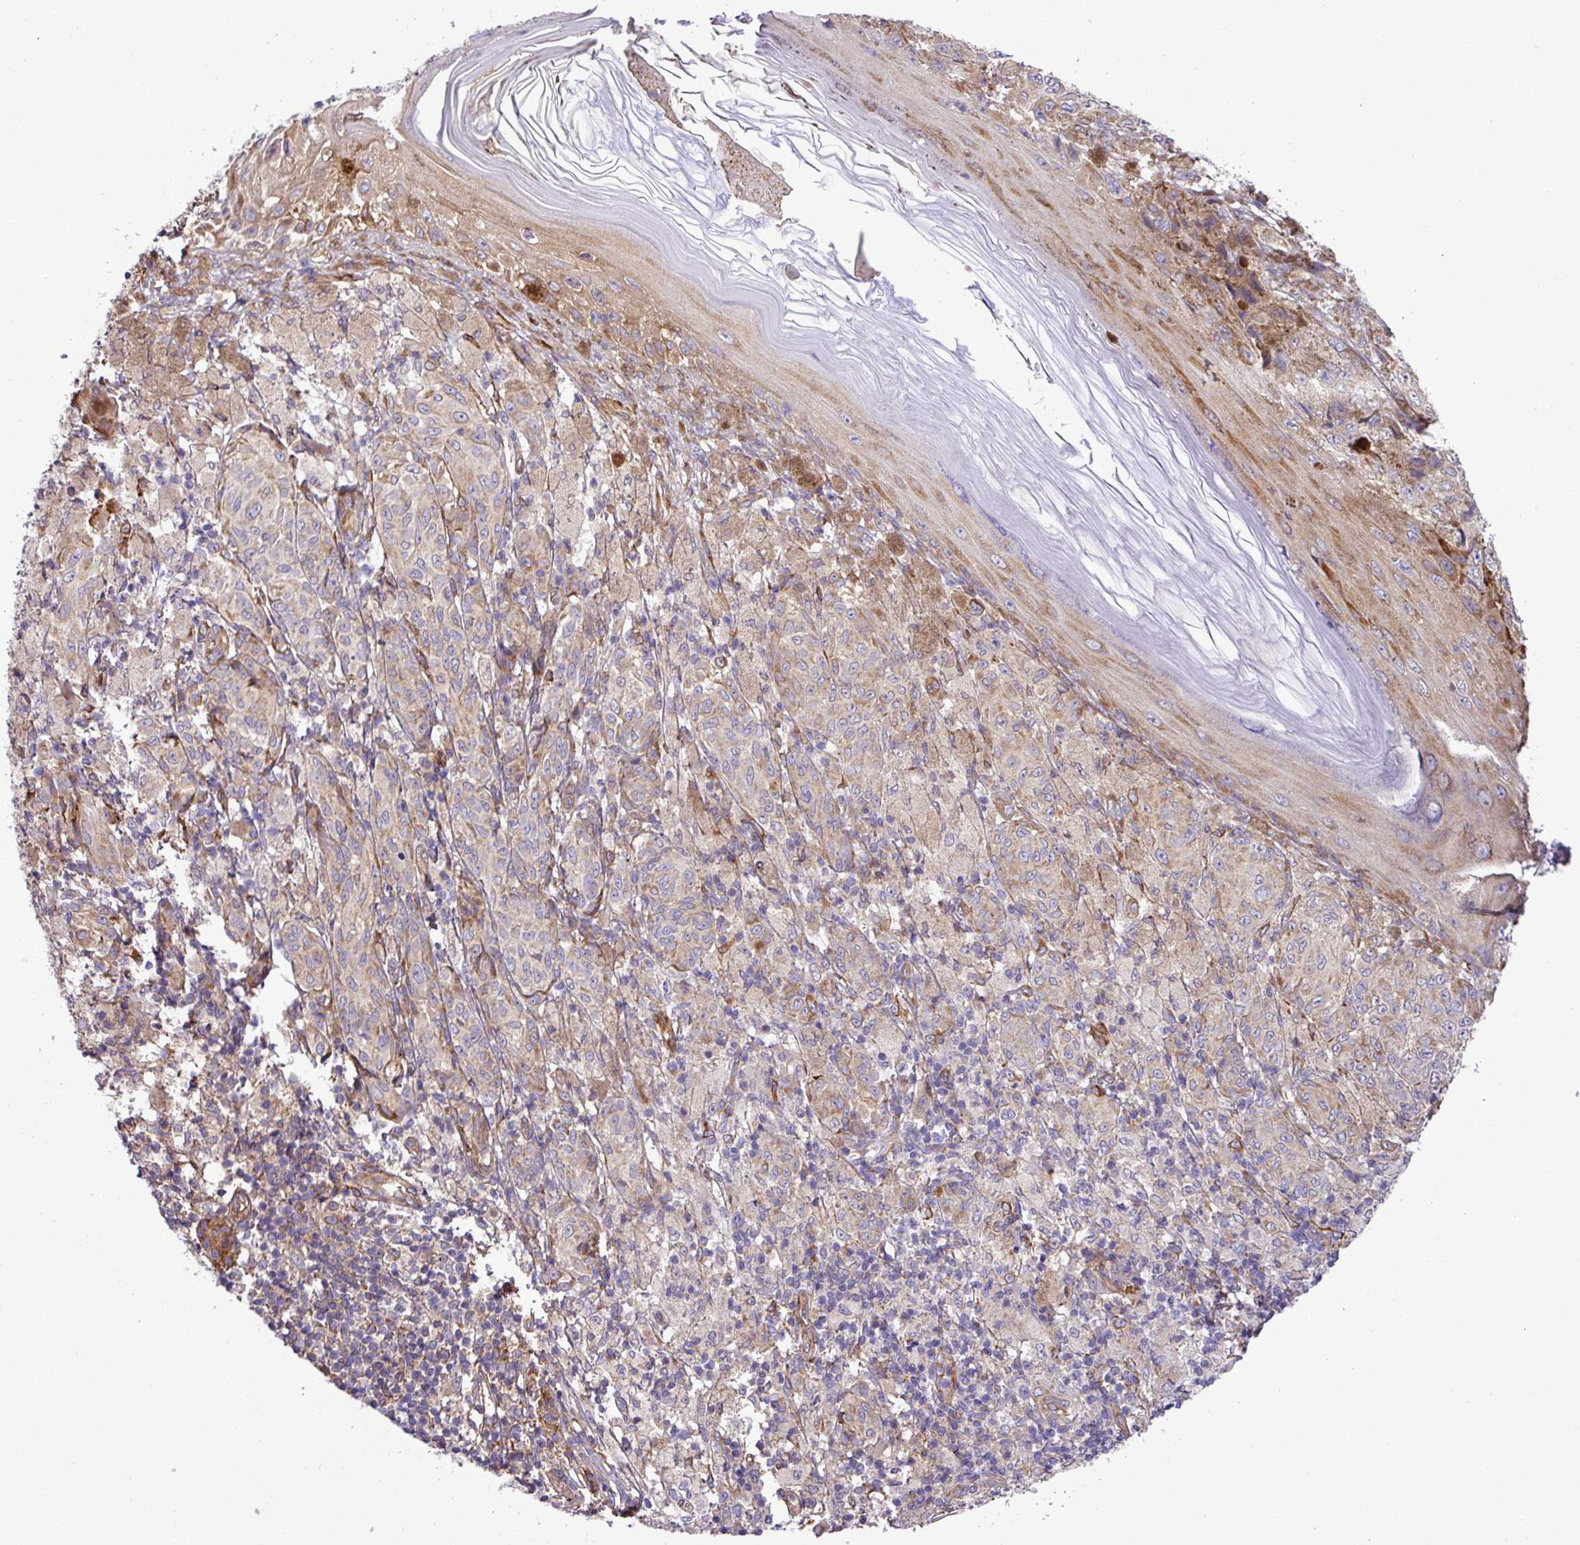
{"staining": {"intensity": "moderate", "quantity": ">75%", "location": "cytoplasmic/membranous"}, "tissue": "melanoma", "cell_type": "Tumor cells", "image_type": "cancer", "snomed": [{"axis": "morphology", "description": "Malignant melanoma, NOS"}, {"axis": "topography", "description": "Skin"}], "caption": "Immunohistochemistry of malignant melanoma displays medium levels of moderate cytoplasmic/membranous positivity in approximately >75% of tumor cells. Nuclei are stained in blue.", "gene": "CWH43", "patient": {"sex": "male", "age": 42}}